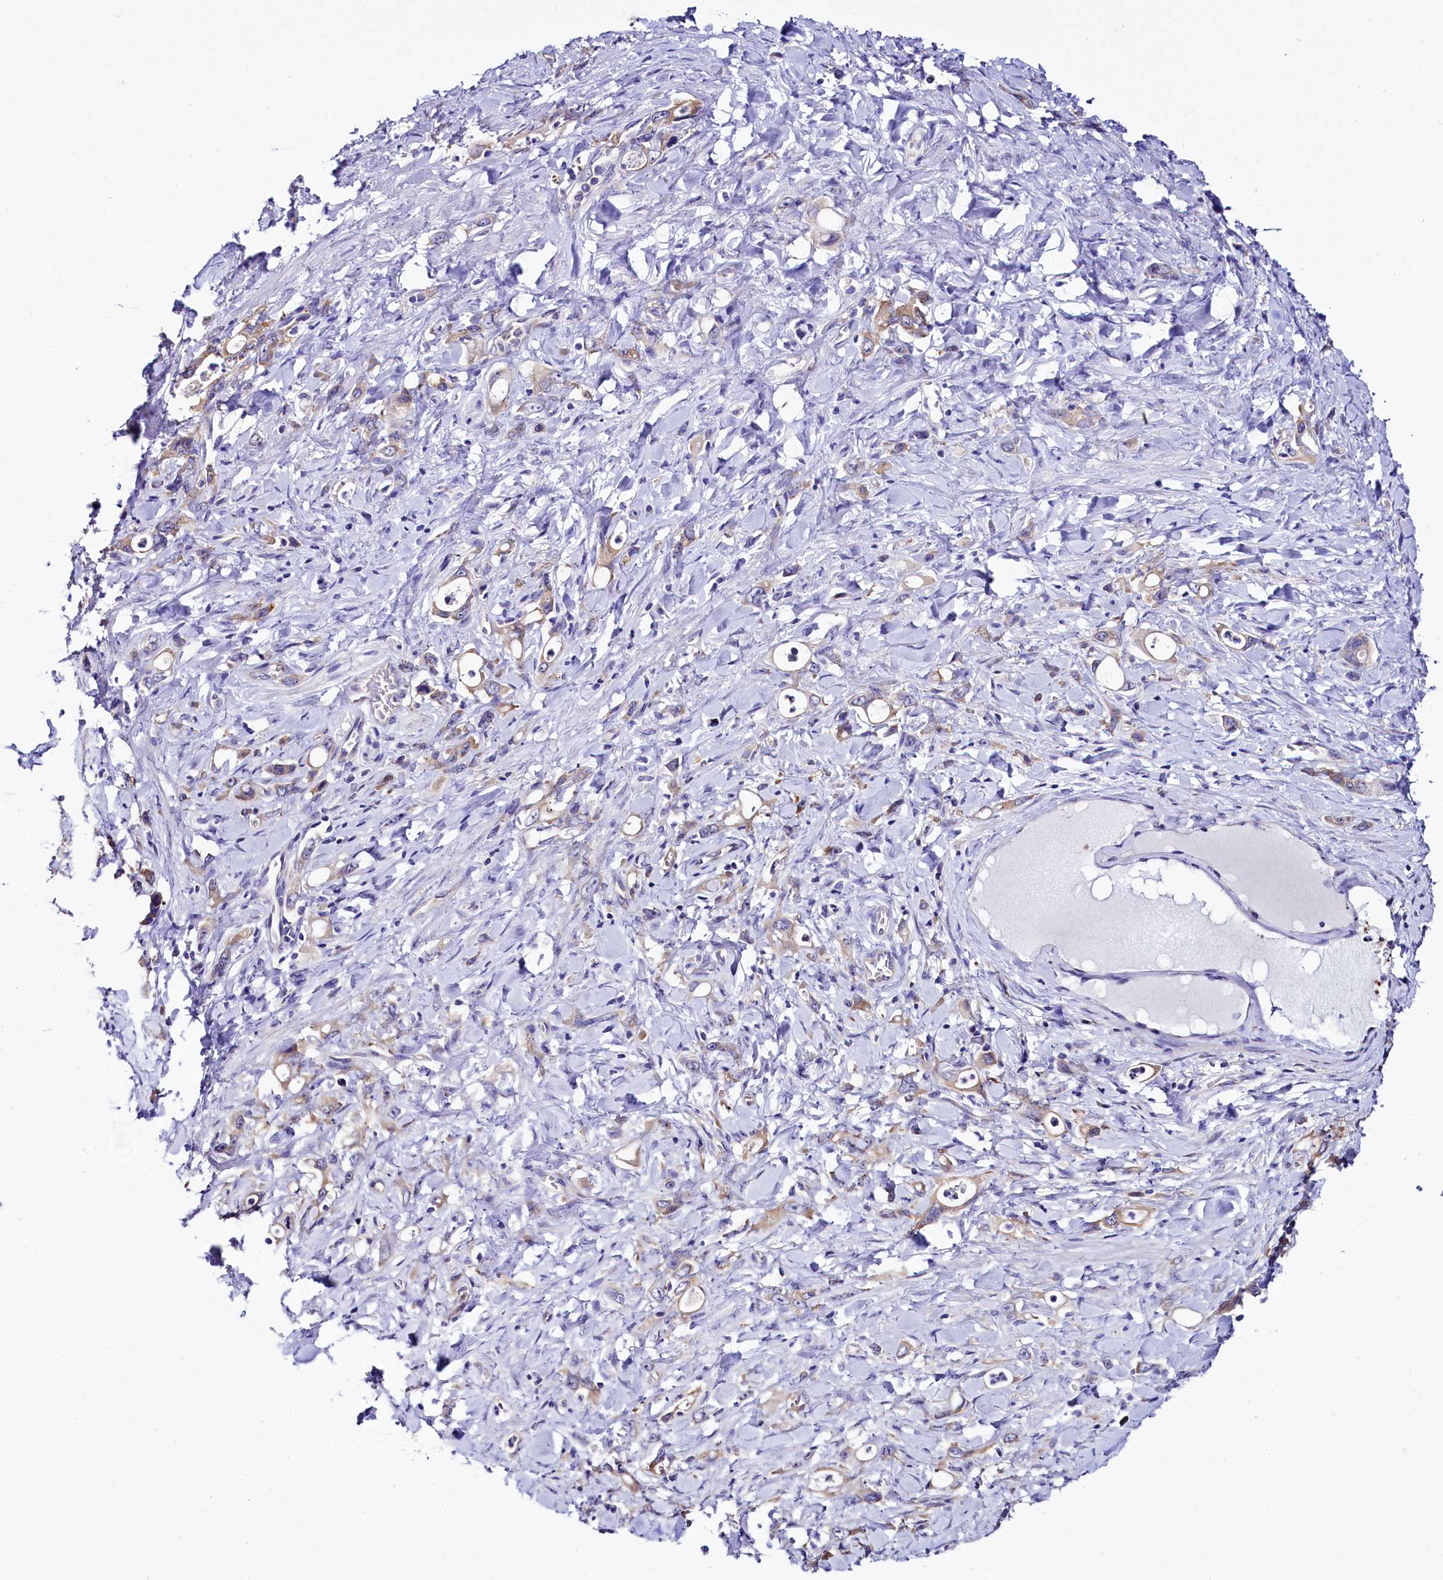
{"staining": {"intensity": "weak", "quantity": ">75%", "location": "cytoplasmic/membranous"}, "tissue": "stomach cancer", "cell_type": "Tumor cells", "image_type": "cancer", "snomed": [{"axis": "morphology", "description": "Adenocarcinoma, NOS"}, {"axis": "topography", "description": "Stomach, lower"}], "caption": "Immunohistochemical staining of adenocarcinoma (stomach) displays low levels of weak cytoplasmic/membranous staining in about >75% of tumor cells. Using DAB (brown) and hematoxylin (blue) stains, captured at high magnification using brightfield microscopy.", "gene": "ABHD5", "patient": {"sex": "female", "age": 43}}